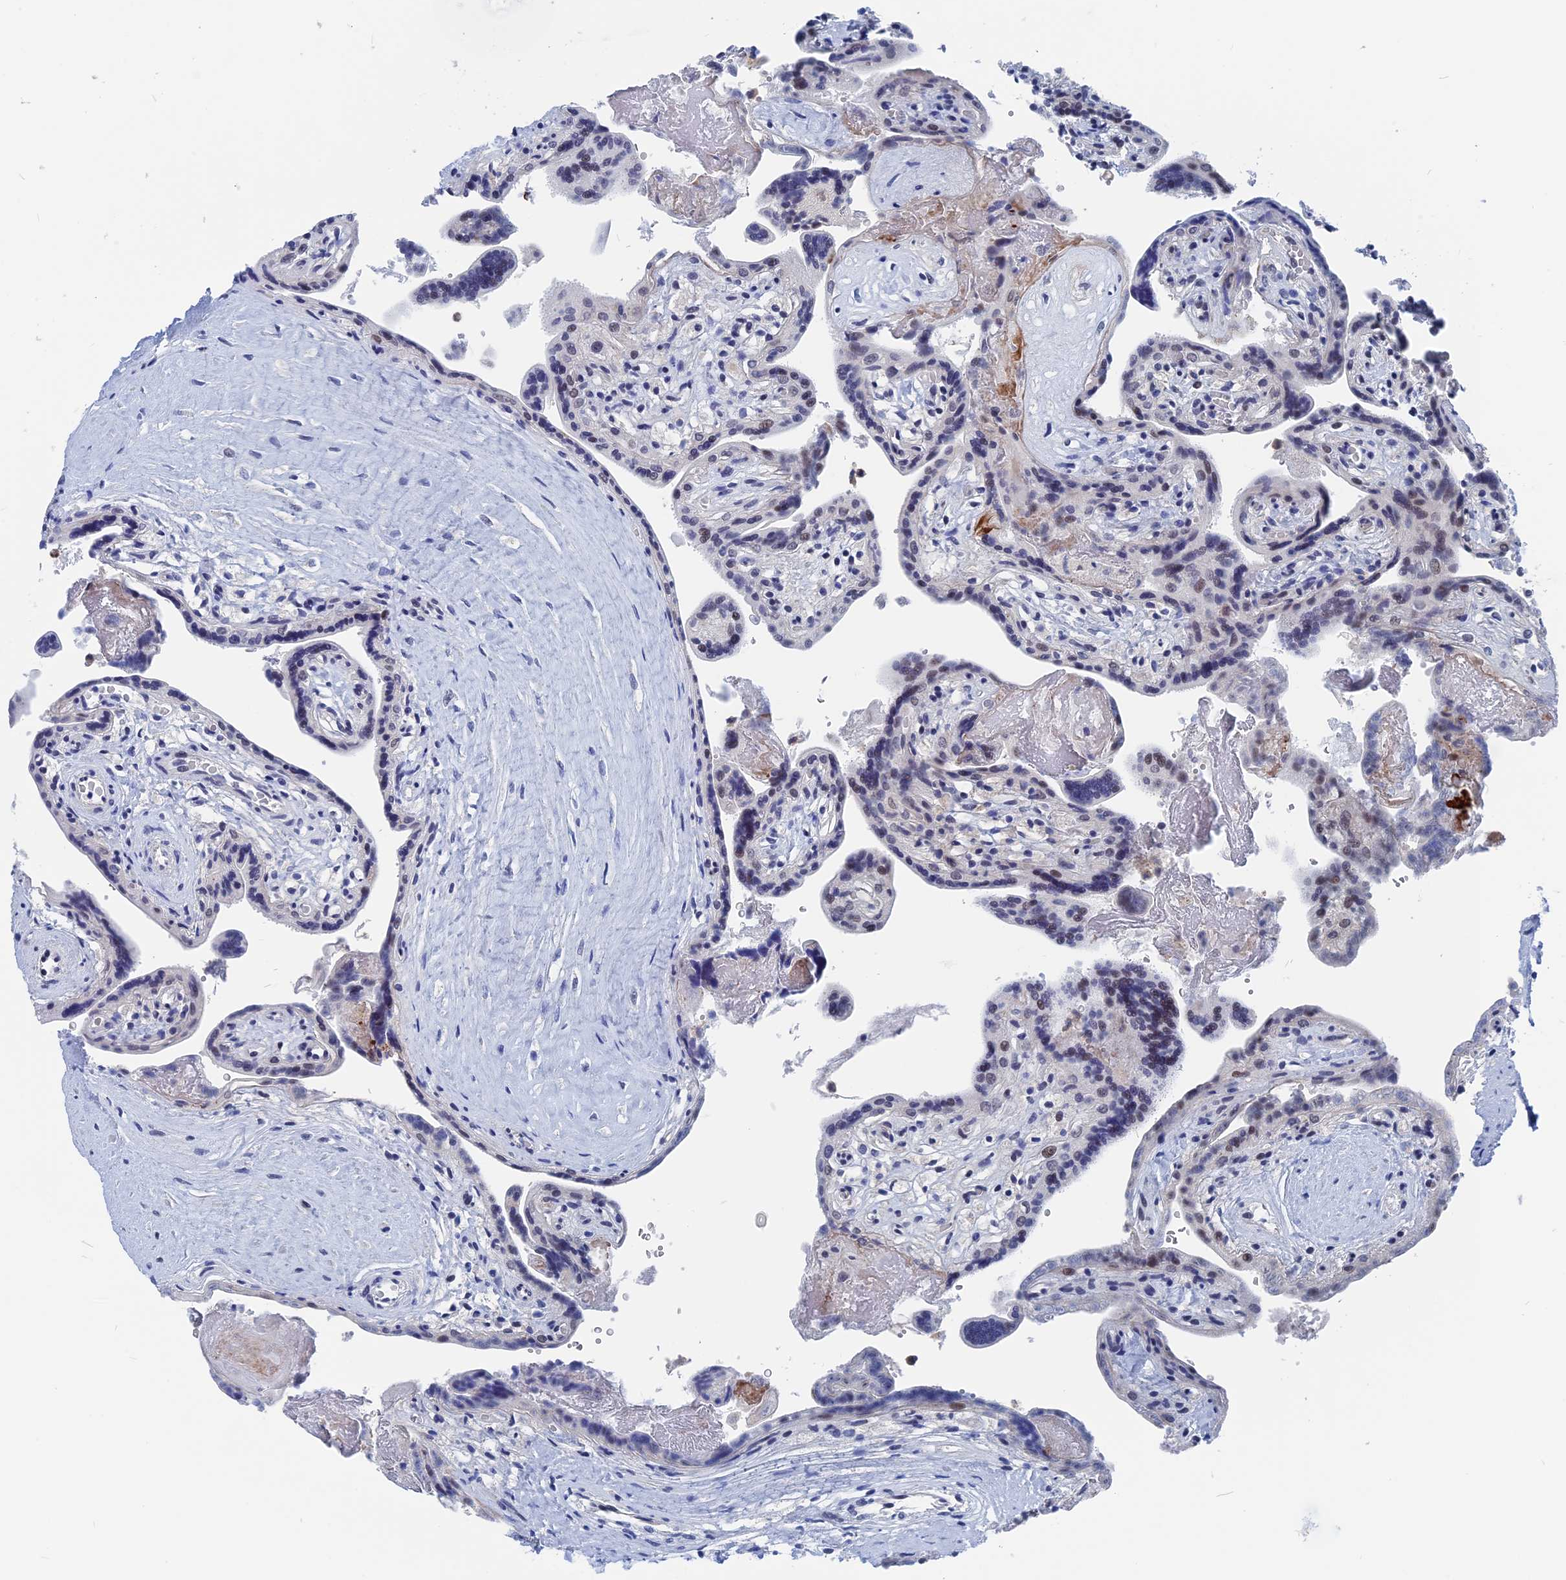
{"staining": {"intensity": "weak", "quantity": "<25%", "location": "nuclear"}, "tissue": "placenta", "cell_type": "Trophoblastic cells", "image_type": "normal", "snomed": [{"axis": "morphology", "description": "Normal tissue, NOS"}, {"axis": "topography", "description": "Placenta"}], "caption": "The photomicrograph exhibits no significant staining in trophoblastic cells of placenta.", "gene": "MARCHF3", "patient": {"sex": "female", "age": 37}}